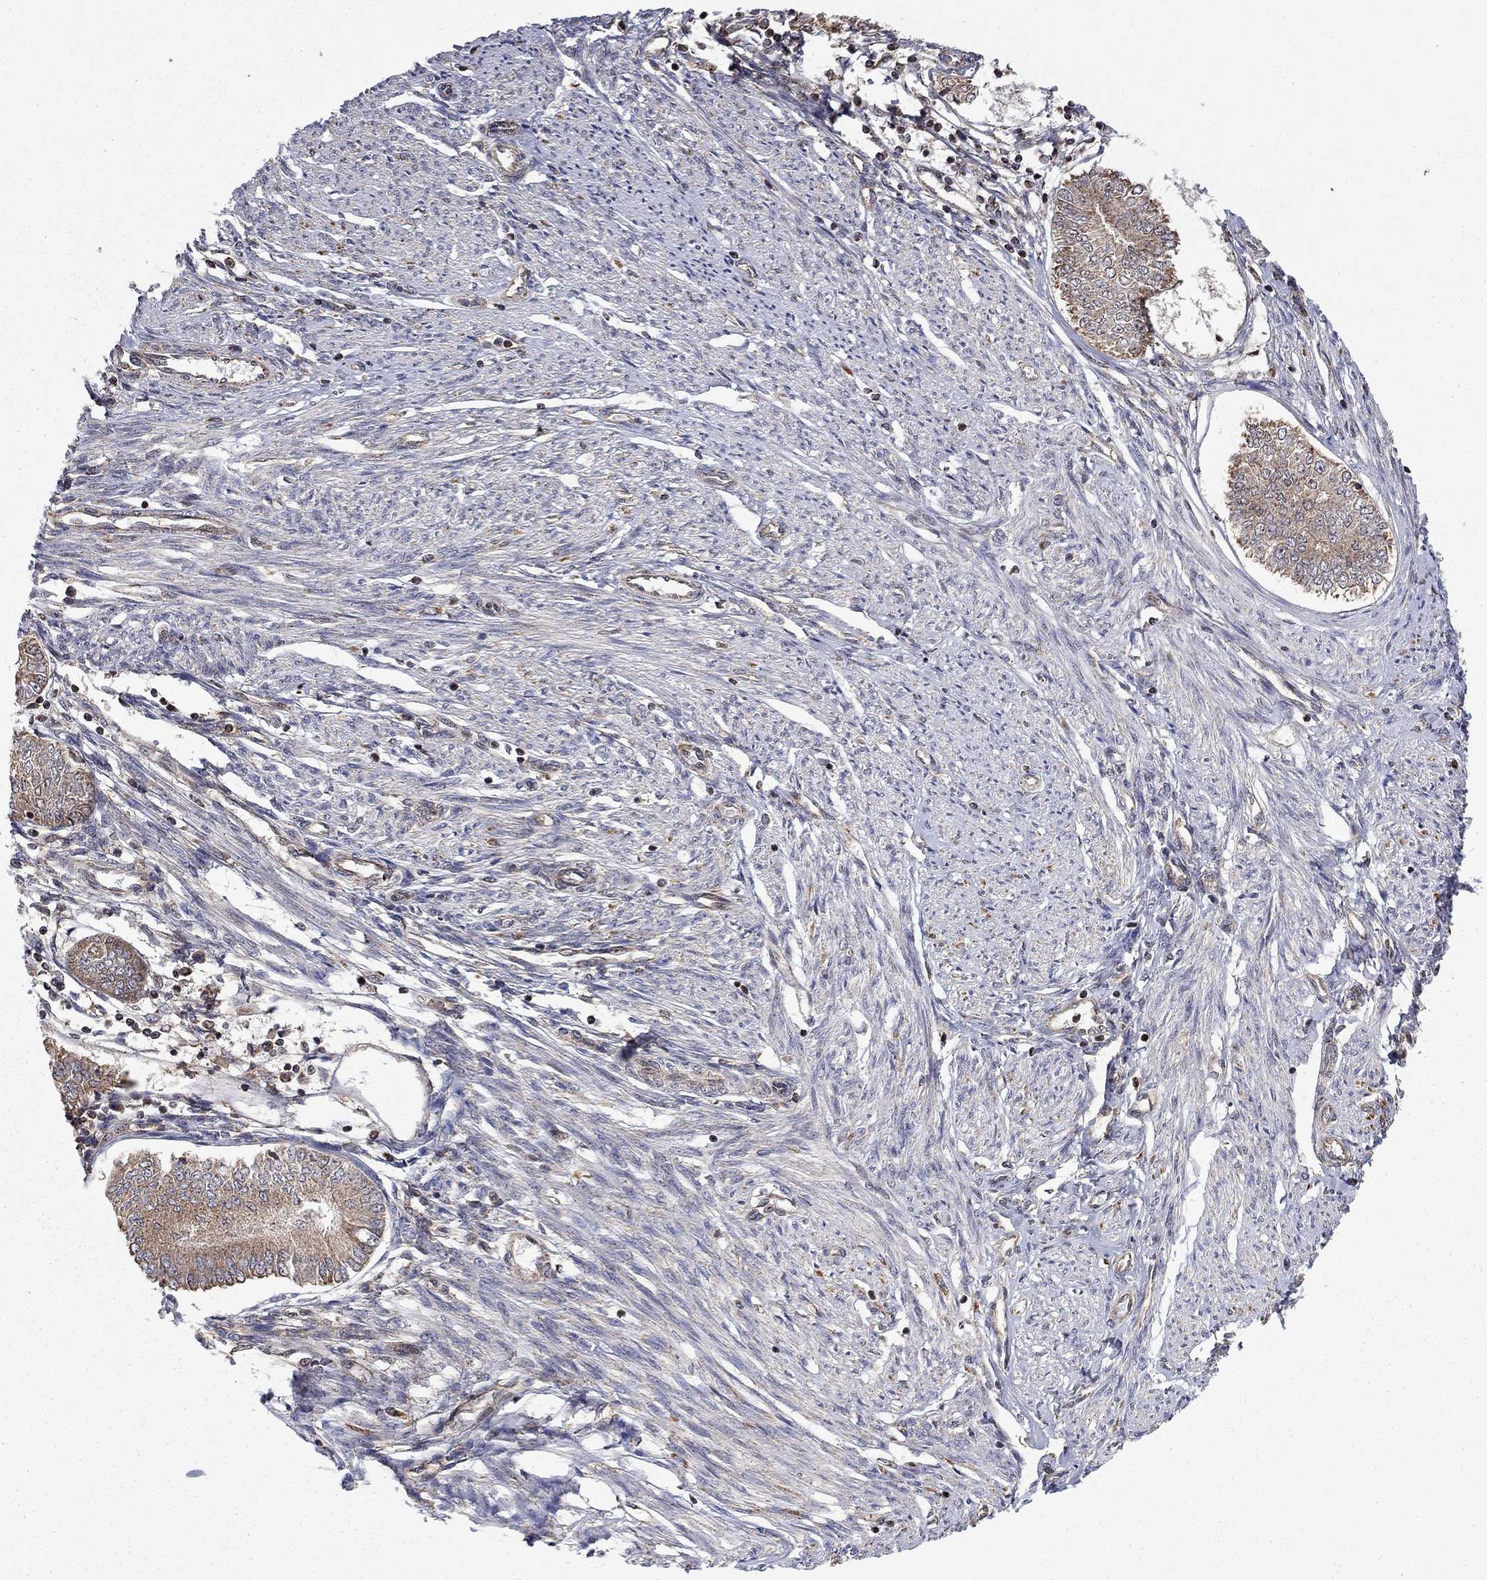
{"staining": {"intensity": "weak", "quantity": "25%-75%", "location": "cytoplasmic/membranous"}, "tissue": "endometrial cancer", "cell_type": "Tumor cells", "image_type": "cancer", "snomed": [{"axis": "morphology", "description": "Adenocarcinoma, NOS"}, {"axis": "topography", "description": "Endometrium"}], "caption": "Immunohistochemistry of endometrial cancer (adenocarcinoma) displays low levels of weak cytoplasmic/membranous positivity in approximately 25%-75% of tumor cells.", "gene": "TDP1", "patient": {"sex": "female", "age": 68}}